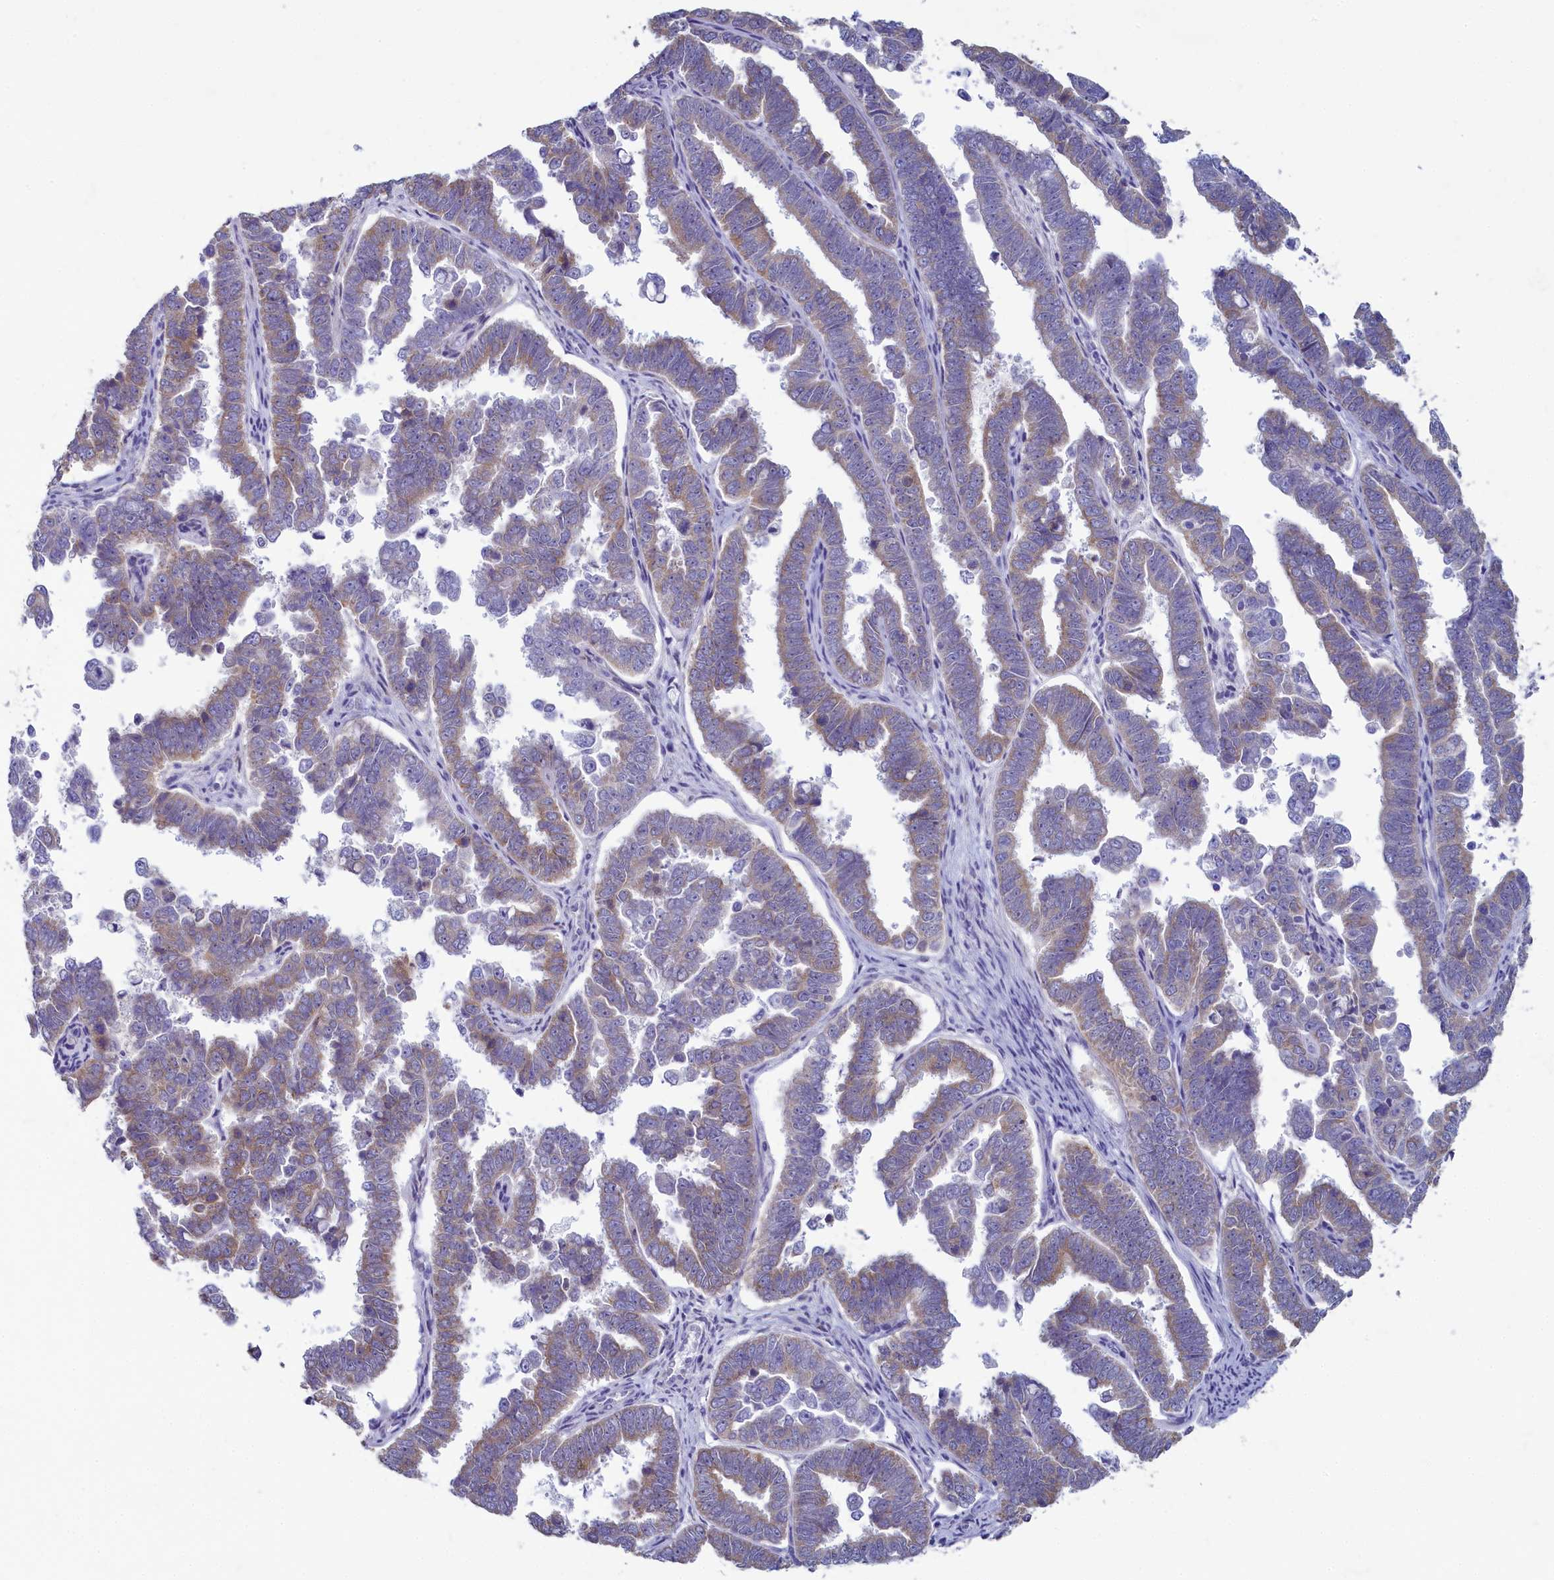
{"staining": {"intensity": "weak", "quantity": "<25%", "location": "cytoplasmic/membranous"}, "tissue": "endometrial cancer", "cell_type": "Tumor cells", "image_type": "cancer", "snomed": [{"axis": "morphology", "description": "Adenocarcinoma, NOS"}, {"axis": "topography", "description": "Endometrium"}], "caption": "Immunohistochemistry (IHC) of human endometrial cancer displays no positivity in tumor cells.", "gene": "SKA3", "patient": {"sex": "female", "age": 75}}